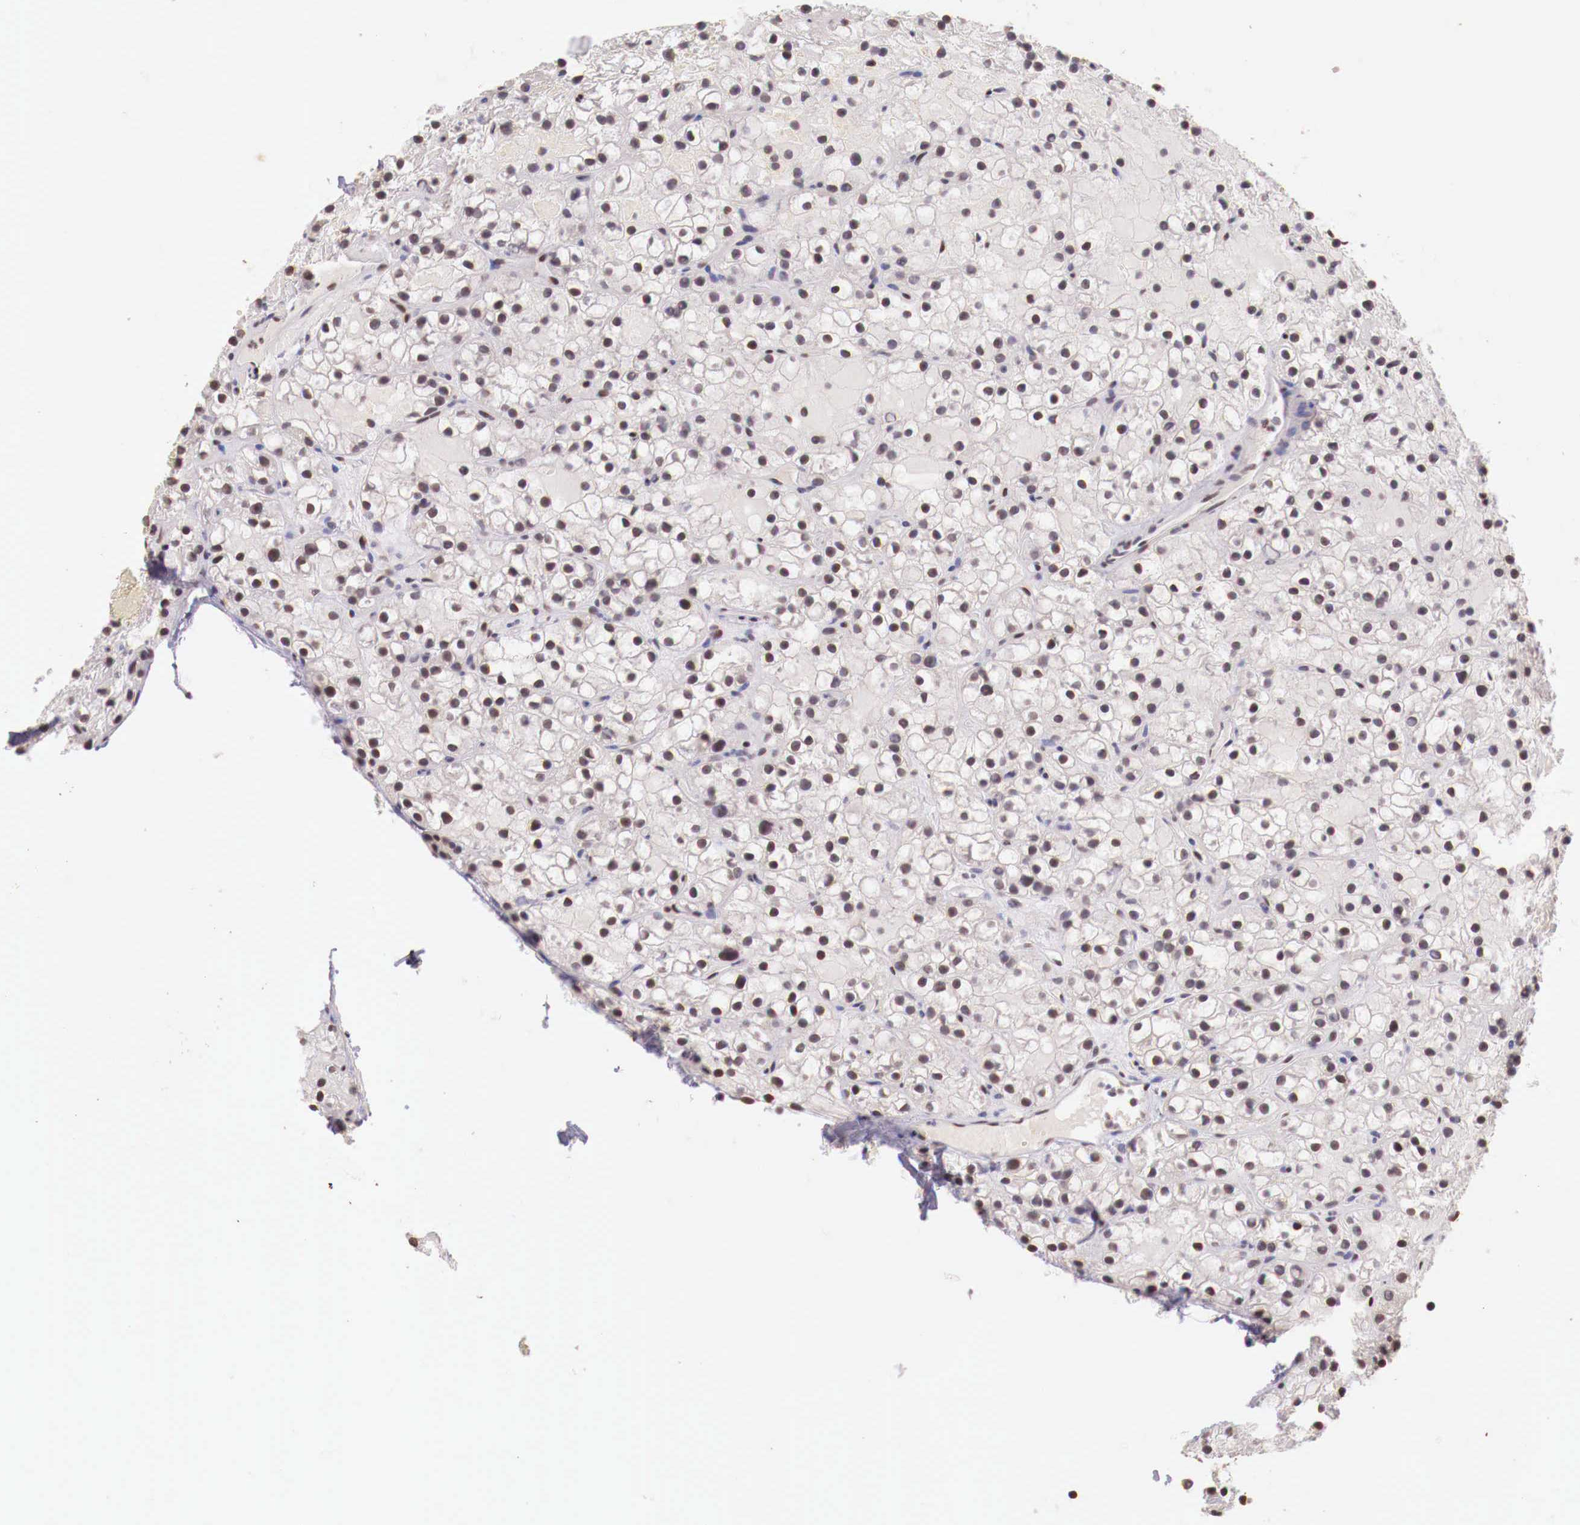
{"staining": {"intensity": "weak", "quantity": ">75%", "location": "nuclear"}, "tissue": "parathyroid gland", "cell_type": "Glandular cells", "image_type": "normal", "snomed": [{"axis": "morphology", "description": "Normal tissue, NOS"}, {"axis": "topography", "description": "Parathyroid gland"}], "caption": "Glandular cells demonstrate low levels of weak nuclear positivity in approximately >75% of cells in unremarkable human parathyroid gland. The staining is performed using DAB (3,3'-diaminobenzidine) brown chromogen to label protein expression. The nuclei are counter-stained blue using hematoxylin.", "gene": "SP1", "patient": {"sex": "female", "age": 71}}